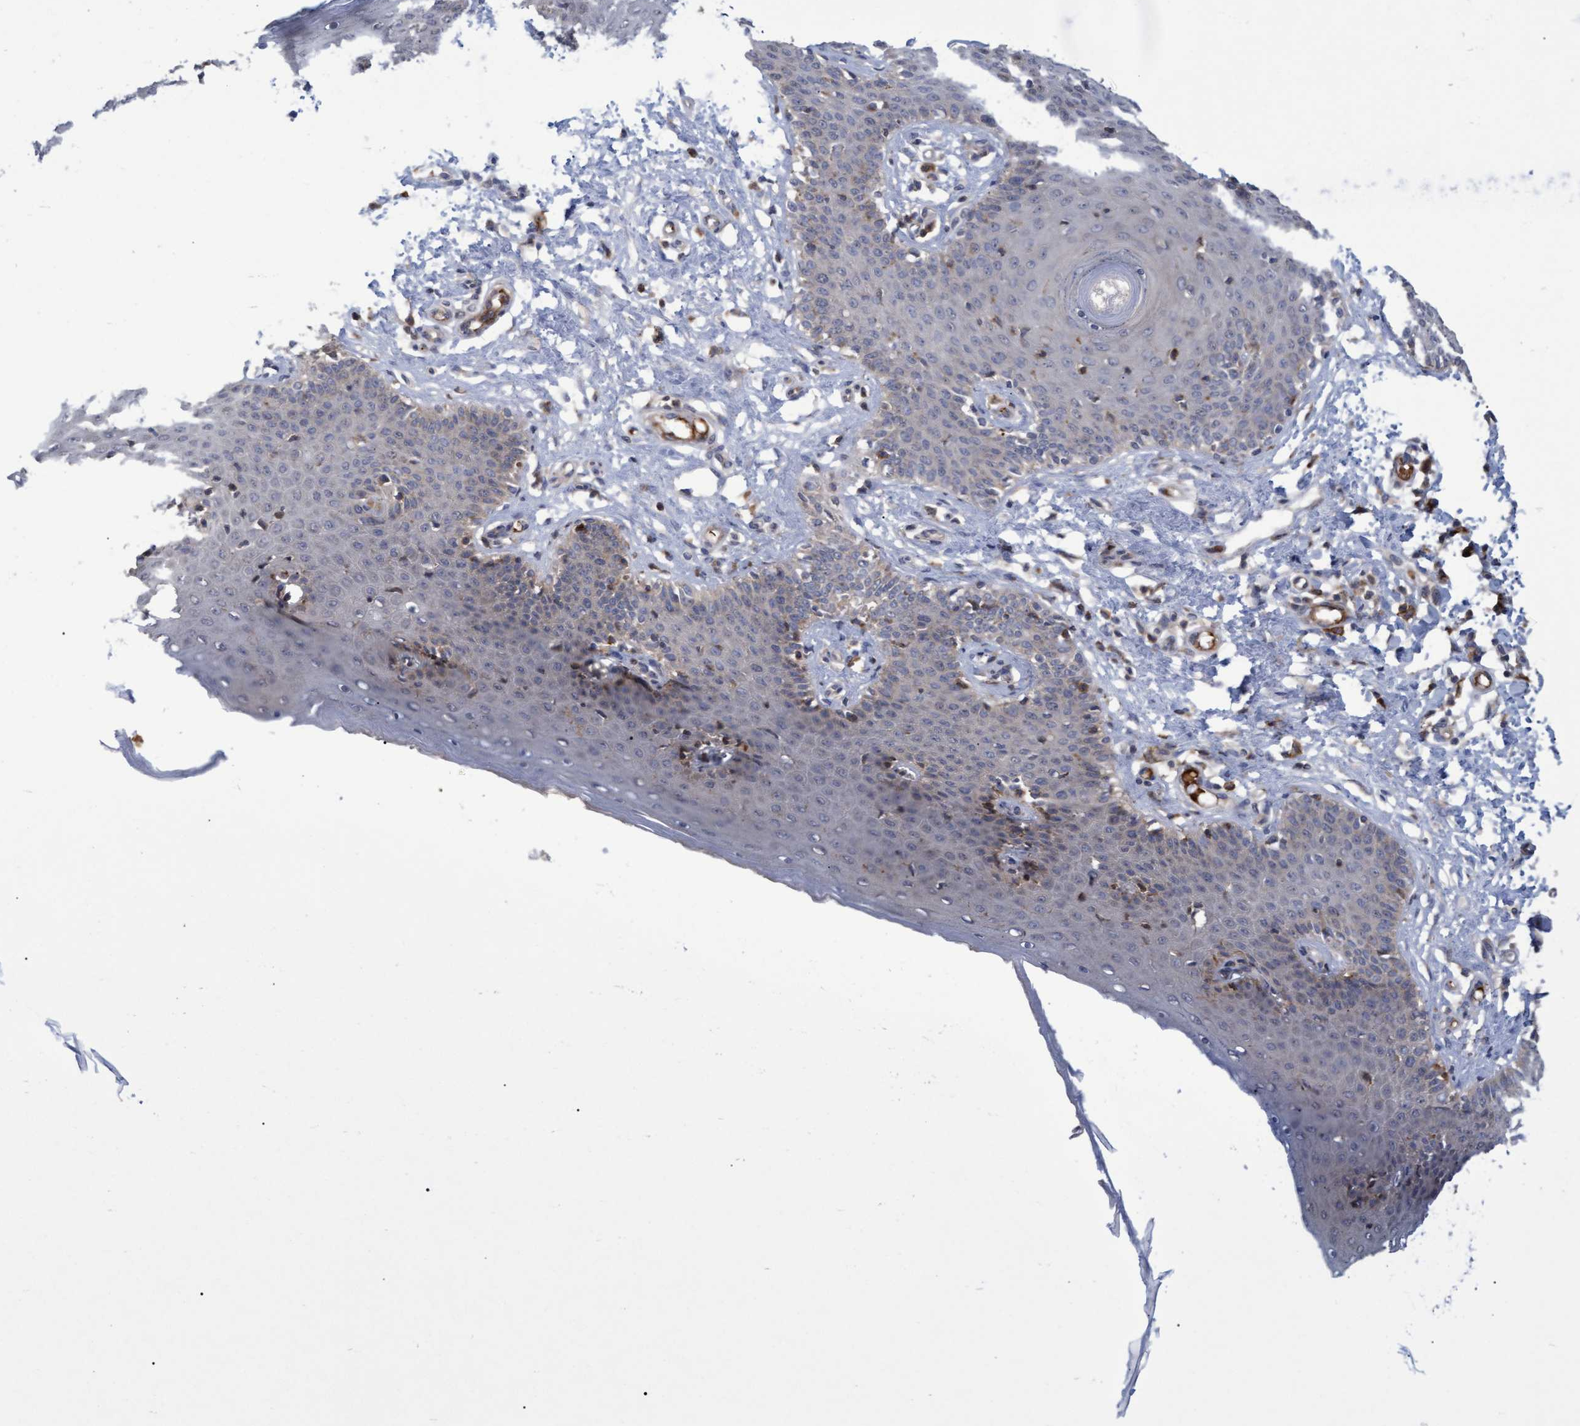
{"staining": {"intensity": "moderate", "quantity": "25%-75%", "location": "cytoplasmic/membranous"}, "tissue": "skin", "cell_type": "Epidermal cells", "image_type": "normal", "snomed": [{"axis": "morphology", "description": "Normal tissue, NOS"}, {"axis": "topography", "description": "Vulva"}], "caption": "The photomicrograph demonstrates a brown stain indicating the presence of a protein in the cytoplasmic/membranous of epidermal cells in skin. The protein is shown in brown color, while the nuclei are stained blue.", "gene": "NAA15", "patient": {"sex": "female", "age": 66}}